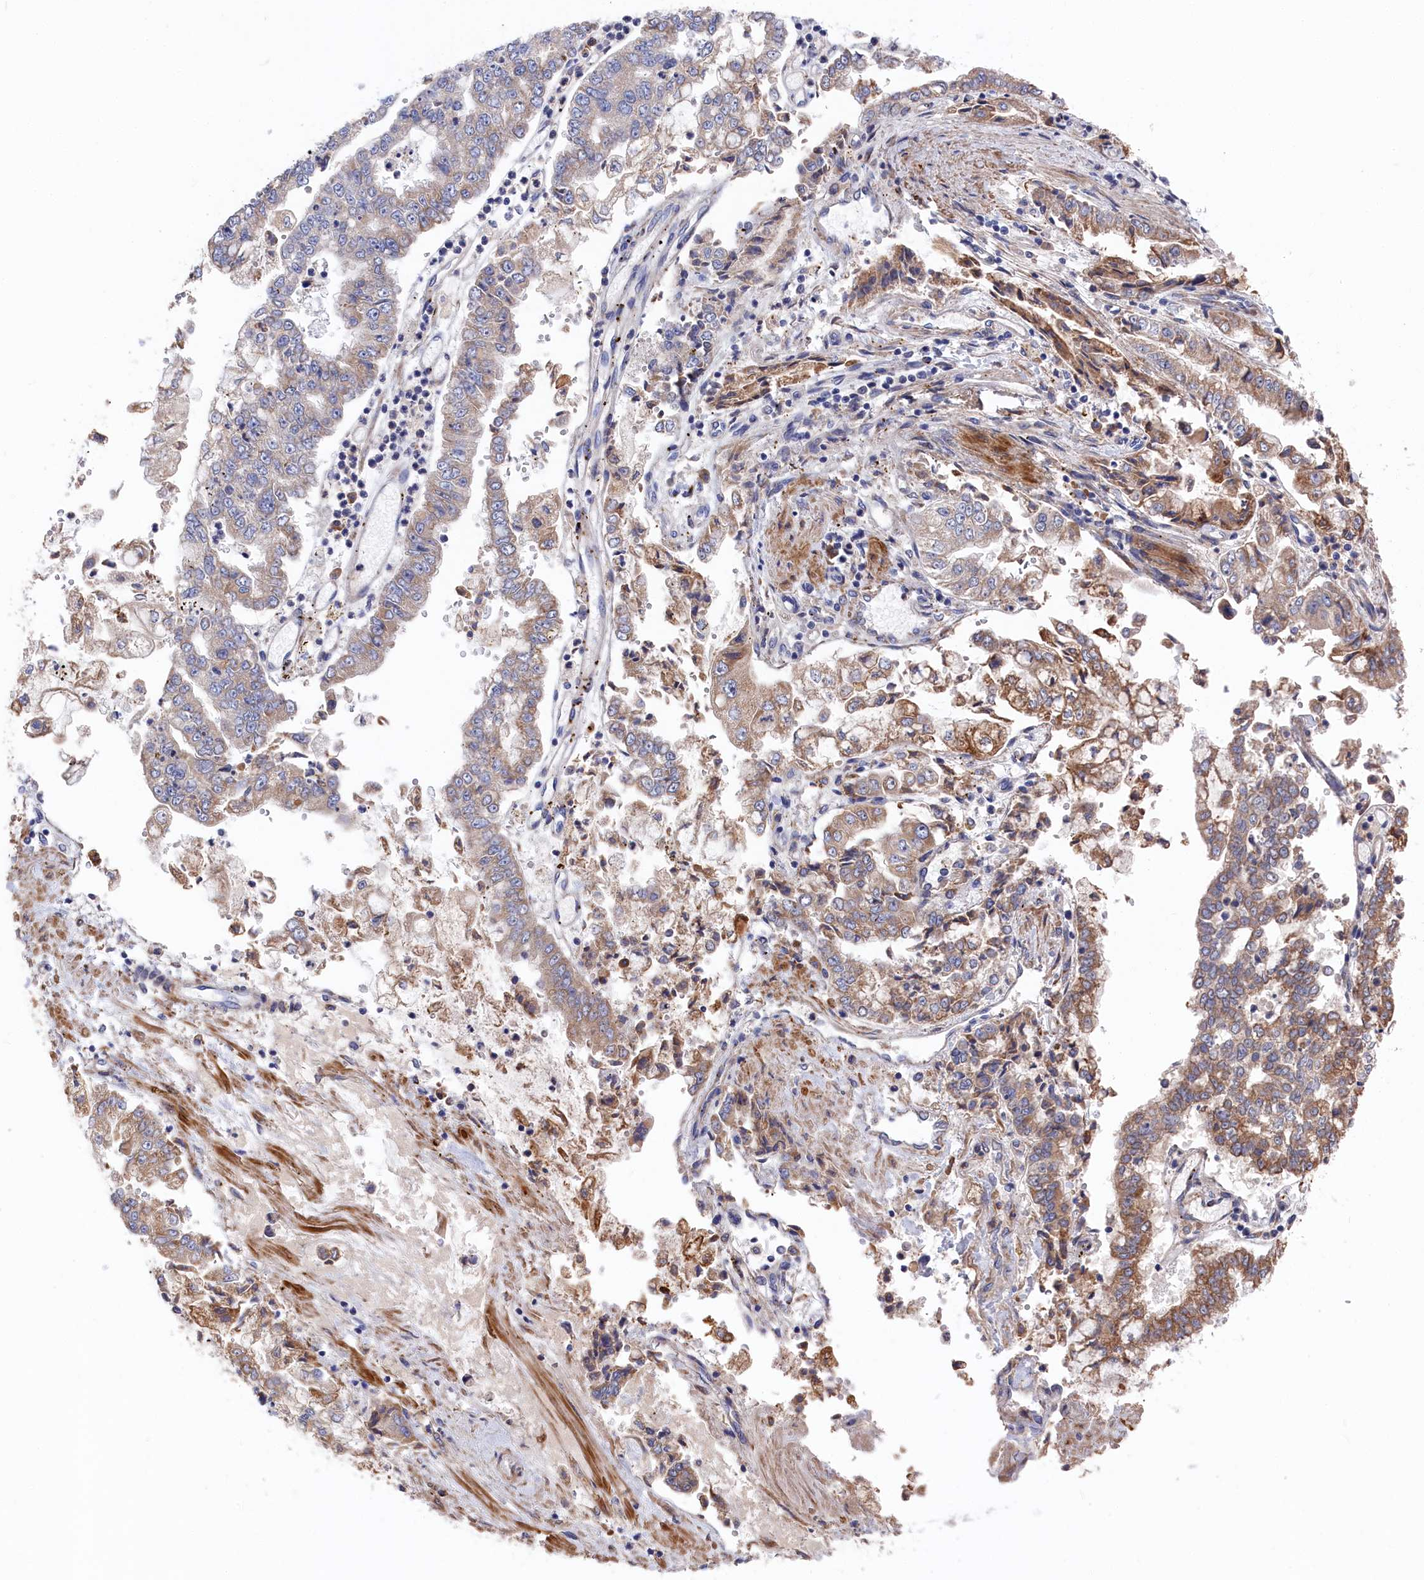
{"staining": {"intensity": "moderate", "quantity": "25%-75%", "location": "cytoplasmic/membranous"}, "tissue": "stomach cancer", "cell_type": "Tumor cells", "image_type": "cancer", "snomed": [{"axis": "morphology", "description": "Adenocarcinoma, NOS"}, {"axis": "topography", "description": "Stomach"}], "caption": "Immunohistochemistry (DAB) staining of stomach cancer demonstrates moderate cytoplasmic/membranous protein positivity in approximately 25%-75% of tumor cells. (DAB IHC, brown staining for protein, blue staining for nuclei).", "gene": "CYB5D2", "patient": {"sex": "male", "age": 76}}